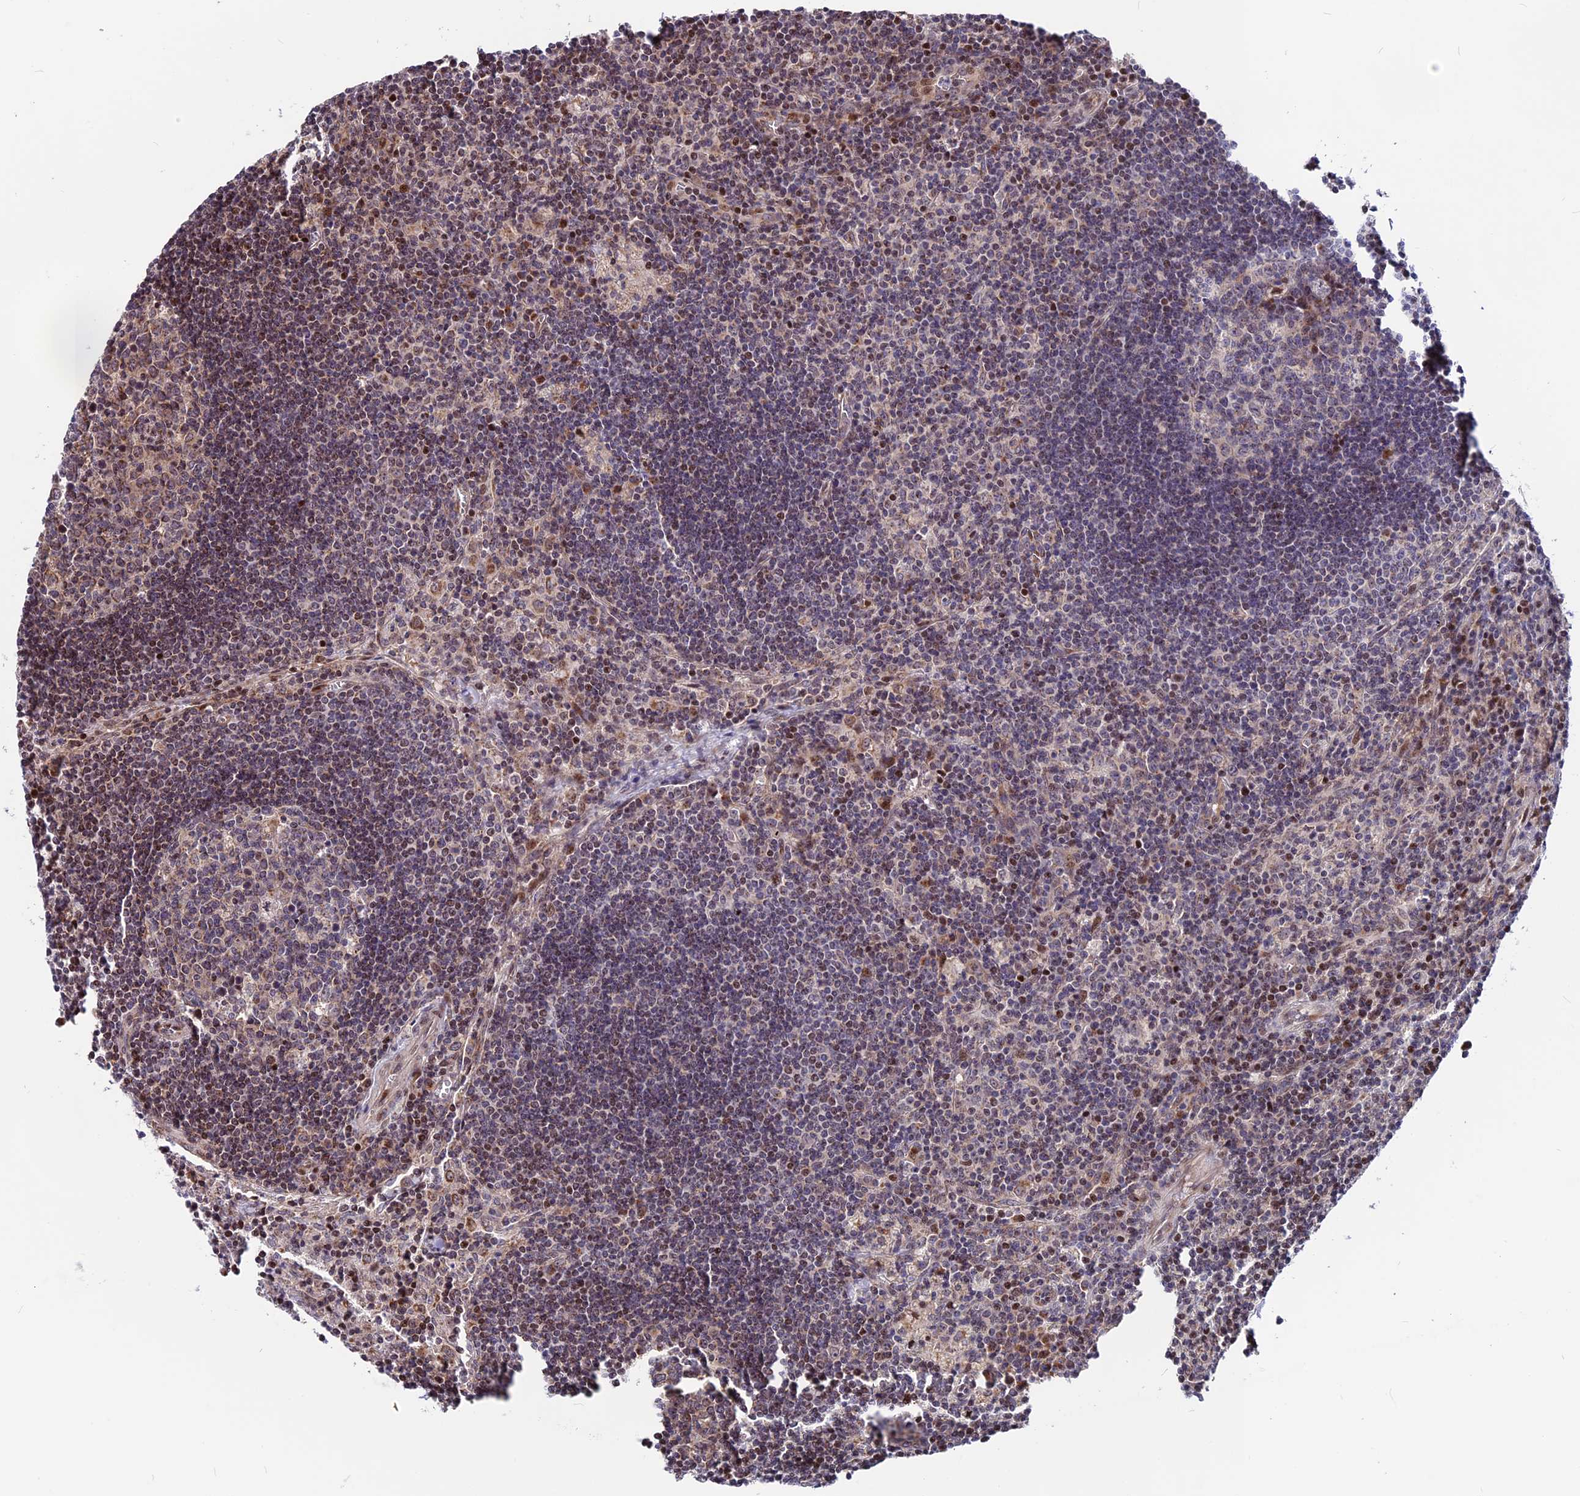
{"staining": {"intensity": "weak", "quantity": "25%-75%", "location": "cytoplasmic/membranous"}, "tissue": "lymph node", "cell_type": "Germinal center cells", "image_type": "normal", "snomed": [{"axis": "morphology", "description": "Normal tissue, NOS"}, {"axis": "topography", "description": "Lymph node"}], "caption": "Immunohistochemistry (IHC) micrograph of normal human lymph node stained for a protein (brown), which exhibits low levels of weak cytoplasmic/membranous positivity in approximately 25%-75% of germinal center cells.", "gene": "FAM174C", "patient": {"sex": "male", "age": 58}}